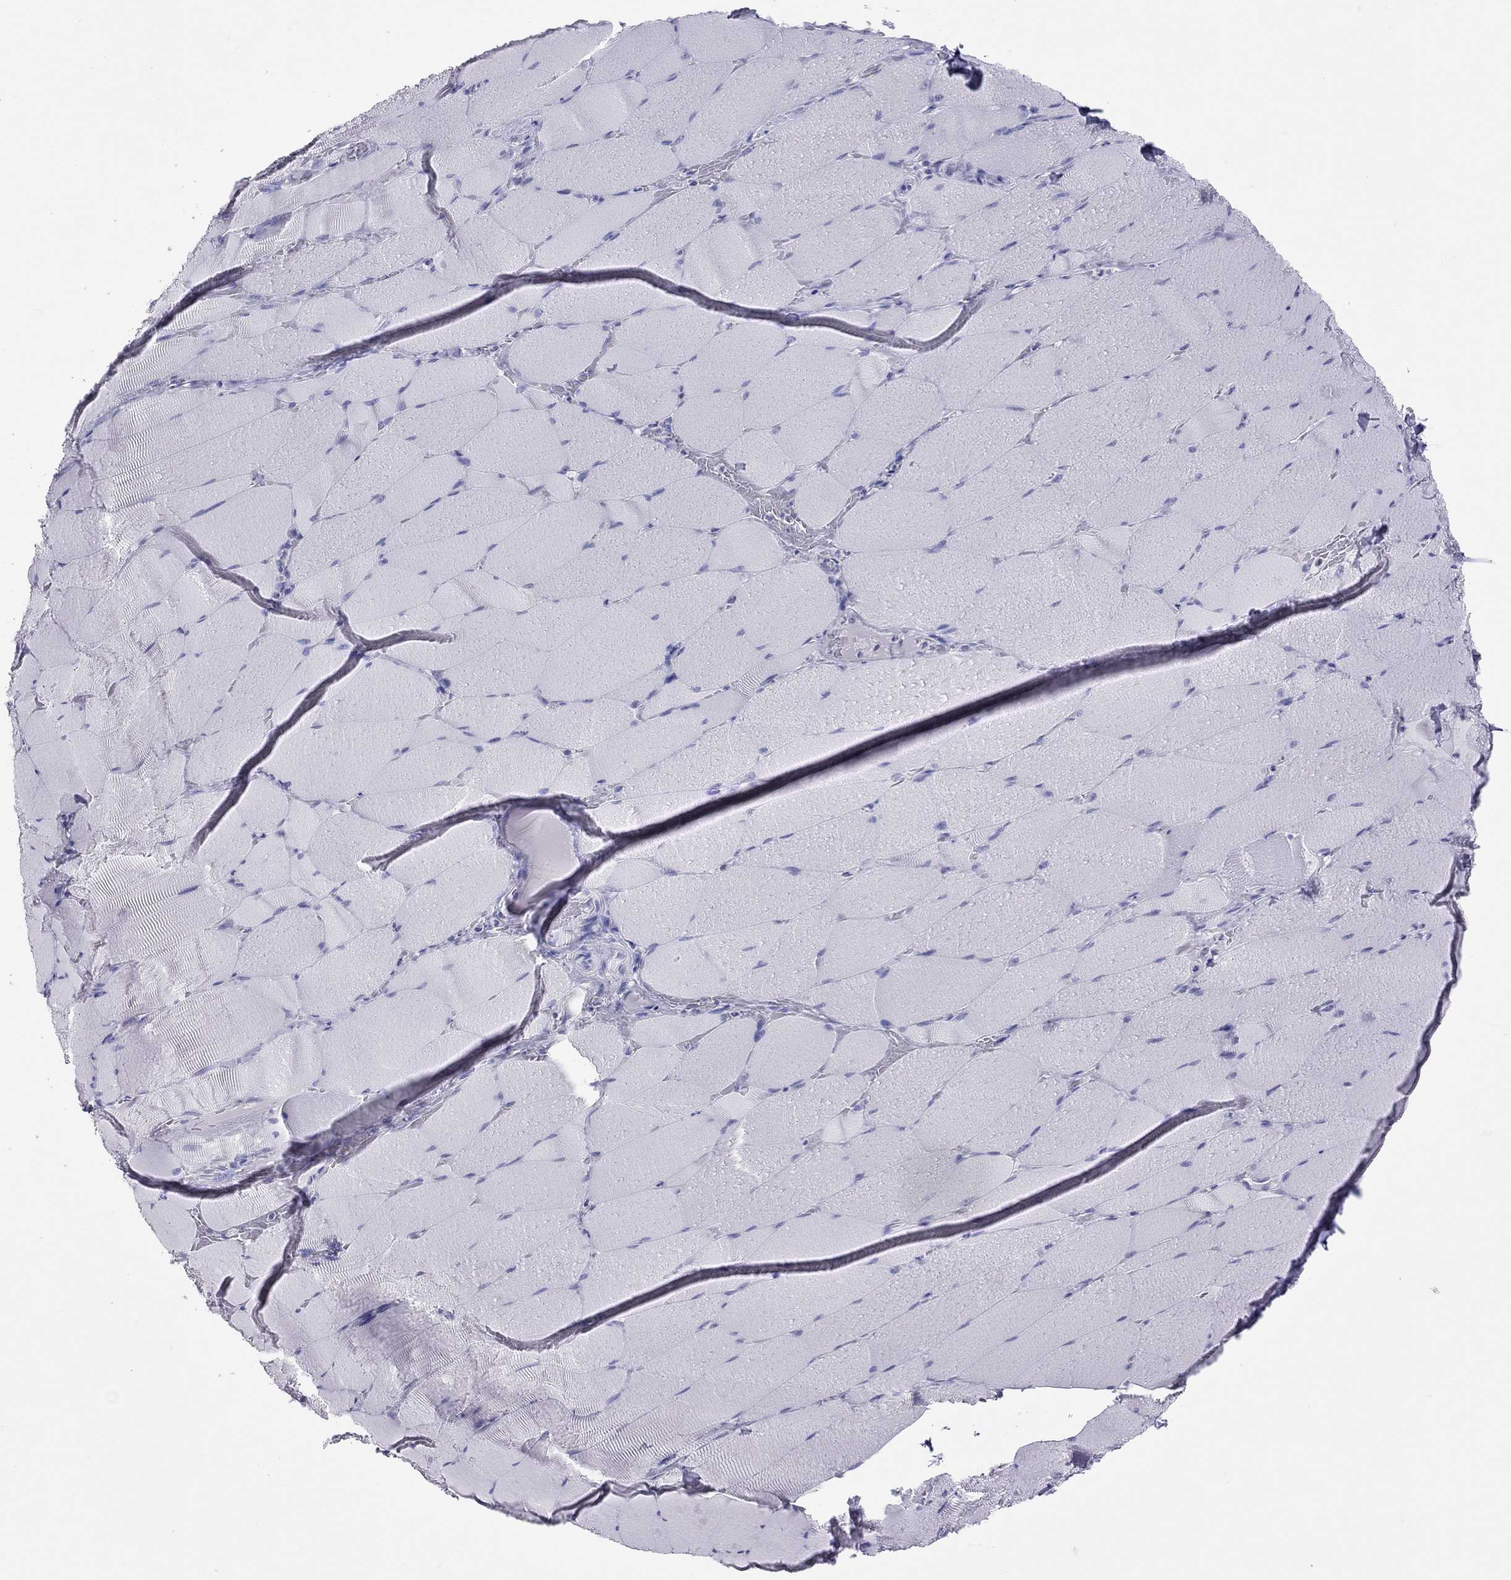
{"staining": {"intensity": "negative", "quantity": "none", "location": "none"}, "tissue": "skeletal muscle", "cell_type": "Myocytes", "image_type": "normal", "snomed": [{"axis": "morphology", "description": "Normal tissue, NOS"}, {"axis": "topography", "description": "Skeletal muscle"}], "caption": "High magnification brightfield microscopy of unremarkable skeletal muscle stained with DAB (brown) and counterstained with hematoxylin (blue): myocytes show no significant expression.", "gene": "STAG3", "patient": {"sex": "male", "age": 56}}